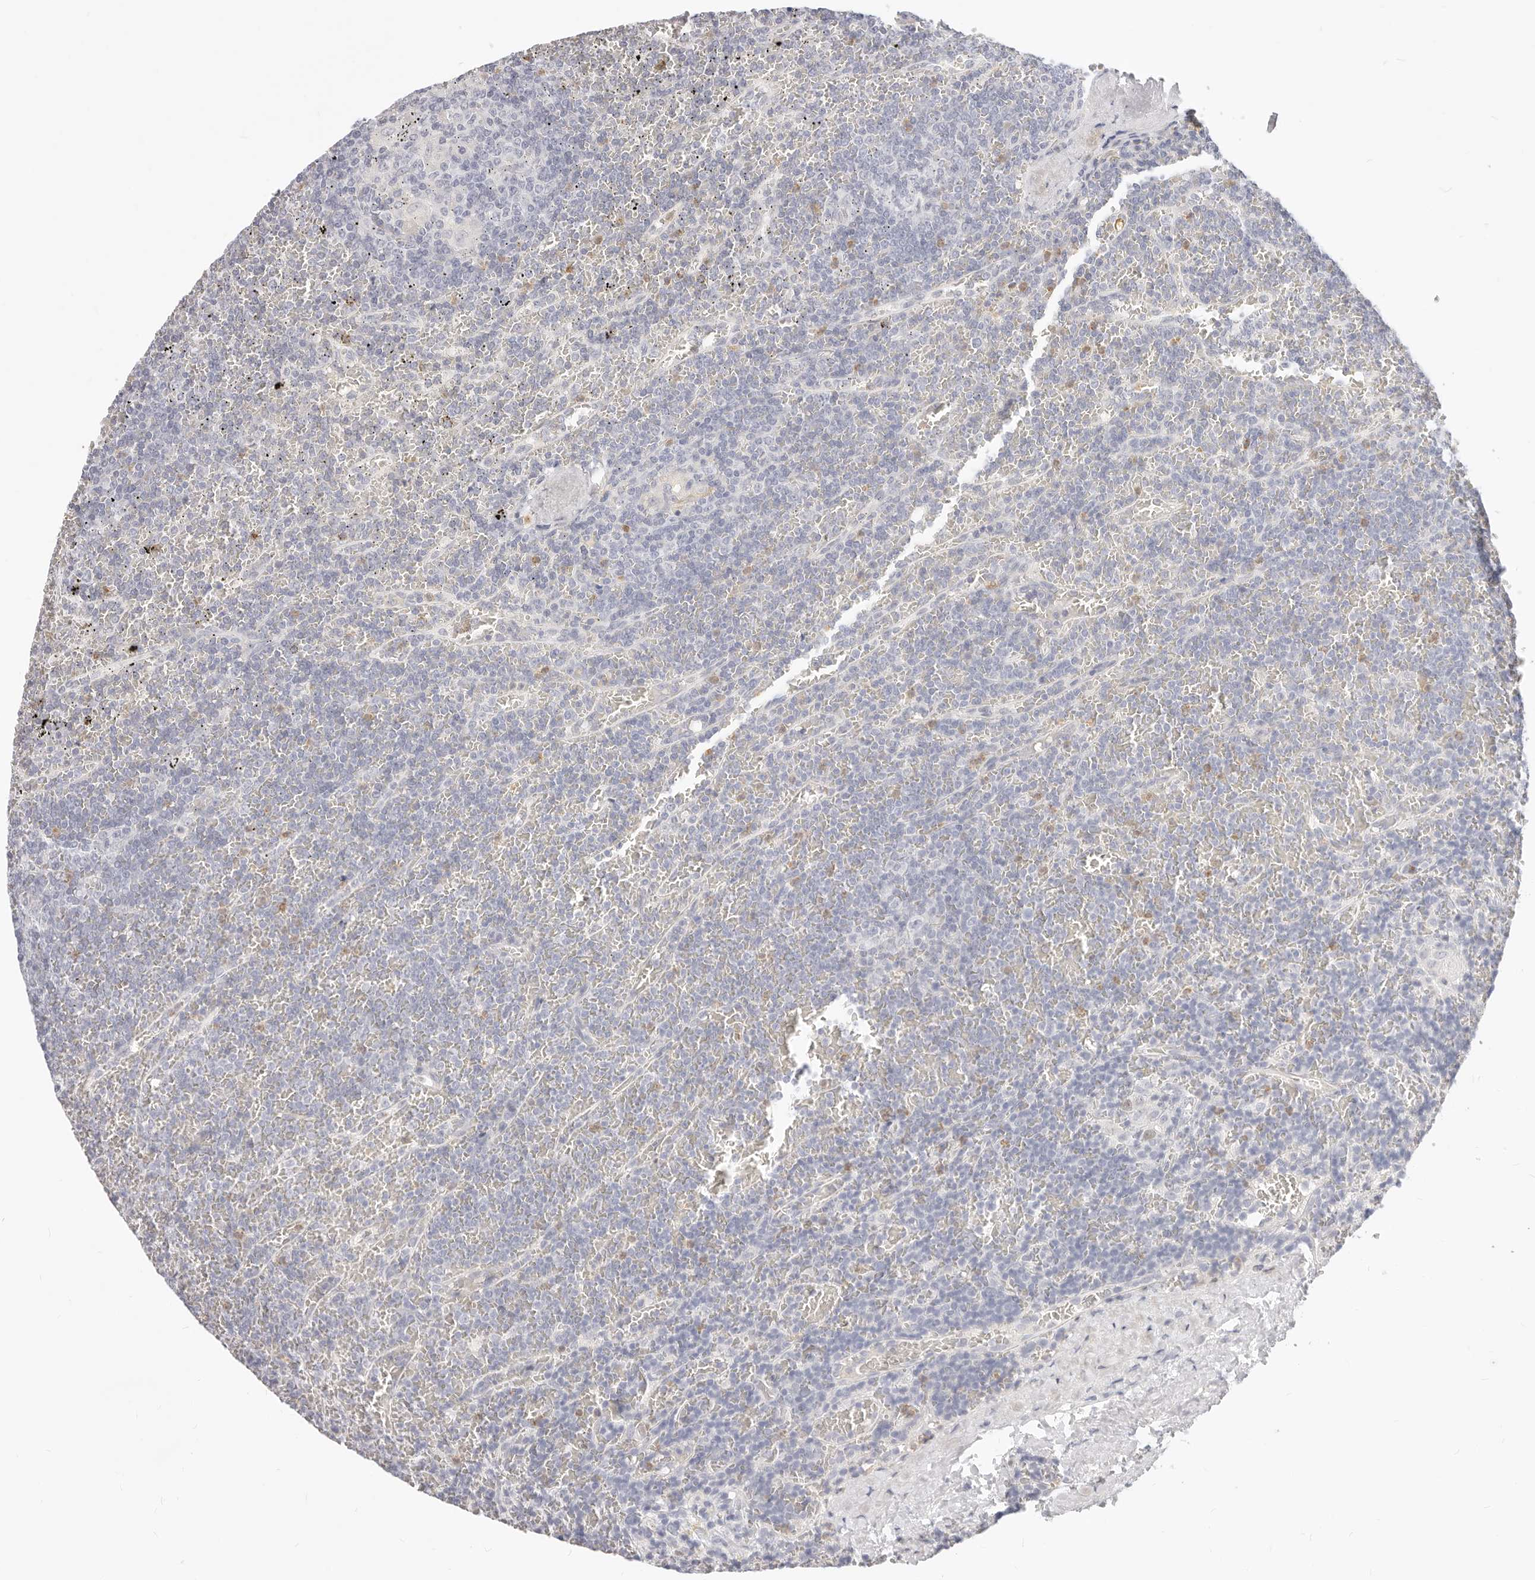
{"staining": {"intensity": "negative", "quantity": "none", "location": "none"}, "tissue": "lymphoma", "cell_type": "Tumor cells", "image_type": "cancer", "snomed": [{"axis": "morphology", "description": "Malignant lymphoma, non-Hodgkin's type, Low grade"}, {"axis": "topography", "description": "Spleen"}], "caption": "Tumor cells show no significant staining in lymphoma. (DAB (3,3'-diaminobenzidine) immunohistochemistry visualized using brightfield microscopy, high magnification).", "gene": "ASCL1", "patient": {"sex": "female", "age": 19}}